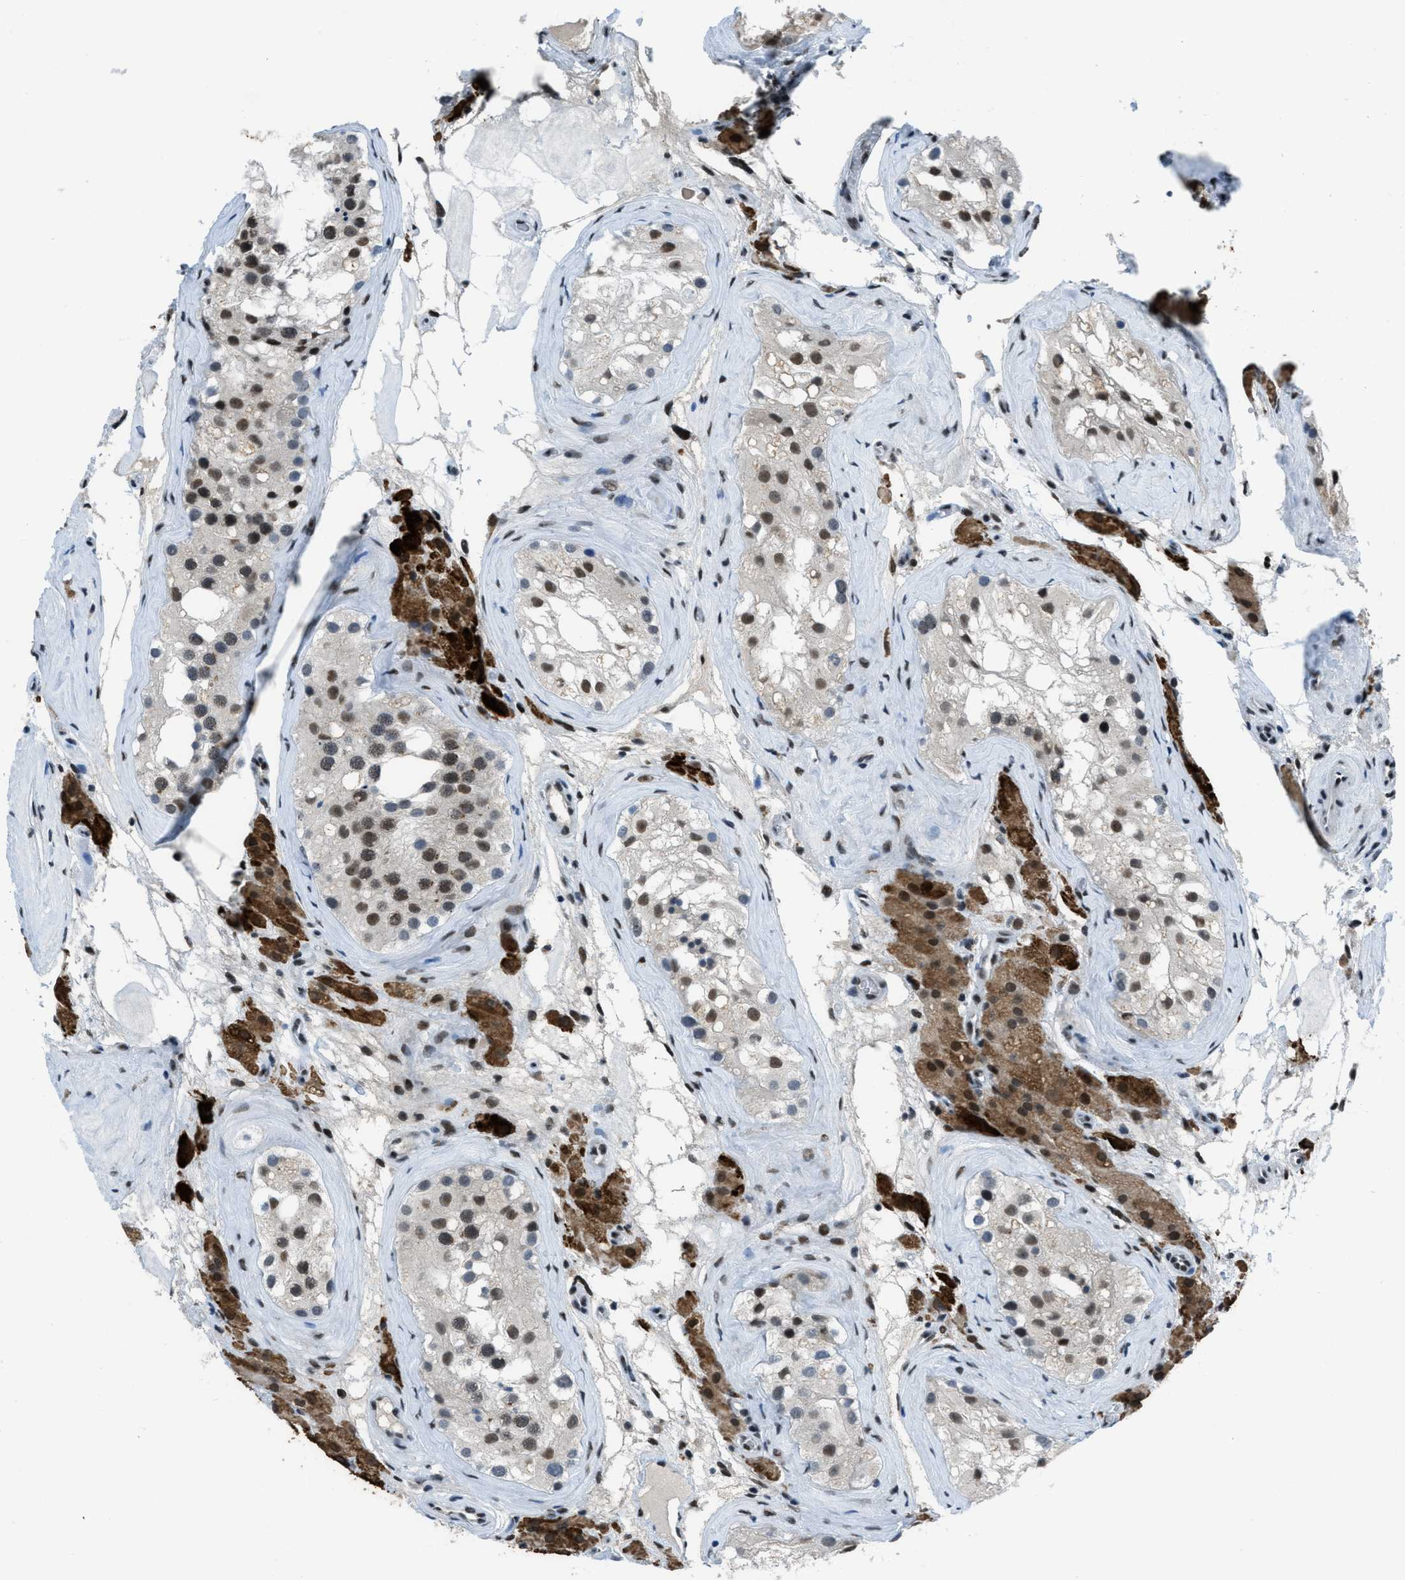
{"staining": {"intensity": "moderate", "quantity": ">75%", "location": "nuclear"}, "tissue": "testis", "cell_type": "Cells in seminiferous ducts", "image_type": "normal", "snomed": [{"axis": "morphology", "description": "Normal tissue, NOS"}, {"axis": "morphology", "description": "Seminoma, NOS"}, {"axis": "topography", "description": "Testis"}], "caption": "Immunohistochemical staining of normal testis shows moderate nuclear protein expression in about >75% of cells in seminiferous ducts. The protein is stained brown, and the nuclei are stained in blue (DAB (3,3'-diaminobenzidine) IHC with brightfield microscopy, high magnification).", "gene": "GATAD2B", "patient": {"sex": "male", "age": 71}}